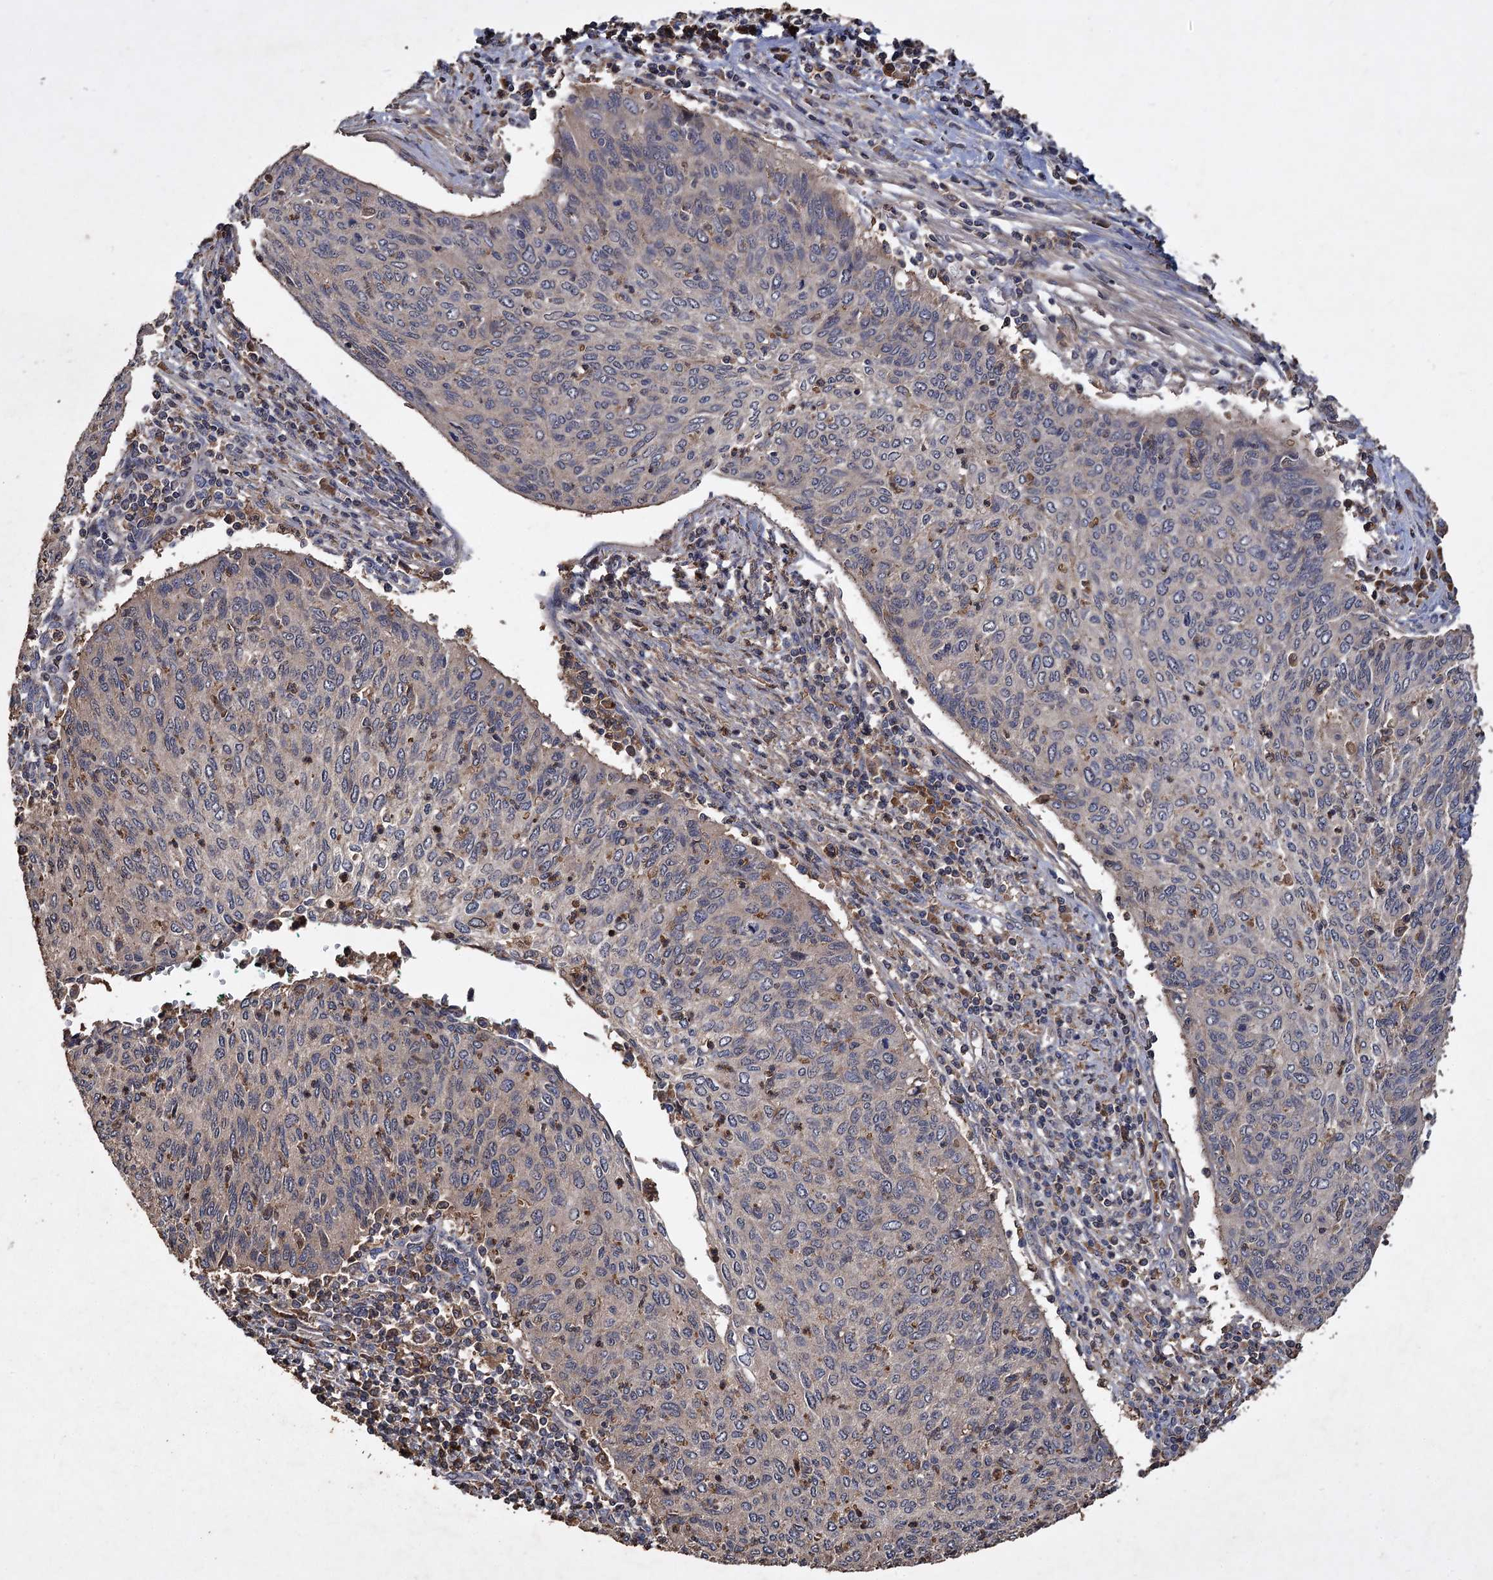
{"staining": {"intensity": "weak", "quantity": "<25%", "location": "cytoplasmic/membranous"}, "tissue": "cervical cancer", "cell_type": "Tumor cells", "image_type": "cancer", "snomed": [{"axis": "morphology", "description": "Squamous cell carcinoma, NOS"}, {"axis": "topography", "description": "Cervix"}], "caption": "Immunohistochemistry (IHC) image of cervical cancer (squamous cell carcinoma) stained for a protein (brown), which exhibits no expression in tumor cells. Brightfield microscopy of IHC stained with DAB (brown) and hematoxylin (blue), captured at high magnification.", "gene": "GCLC", "patient": {"sex": "female", "age": 38}}